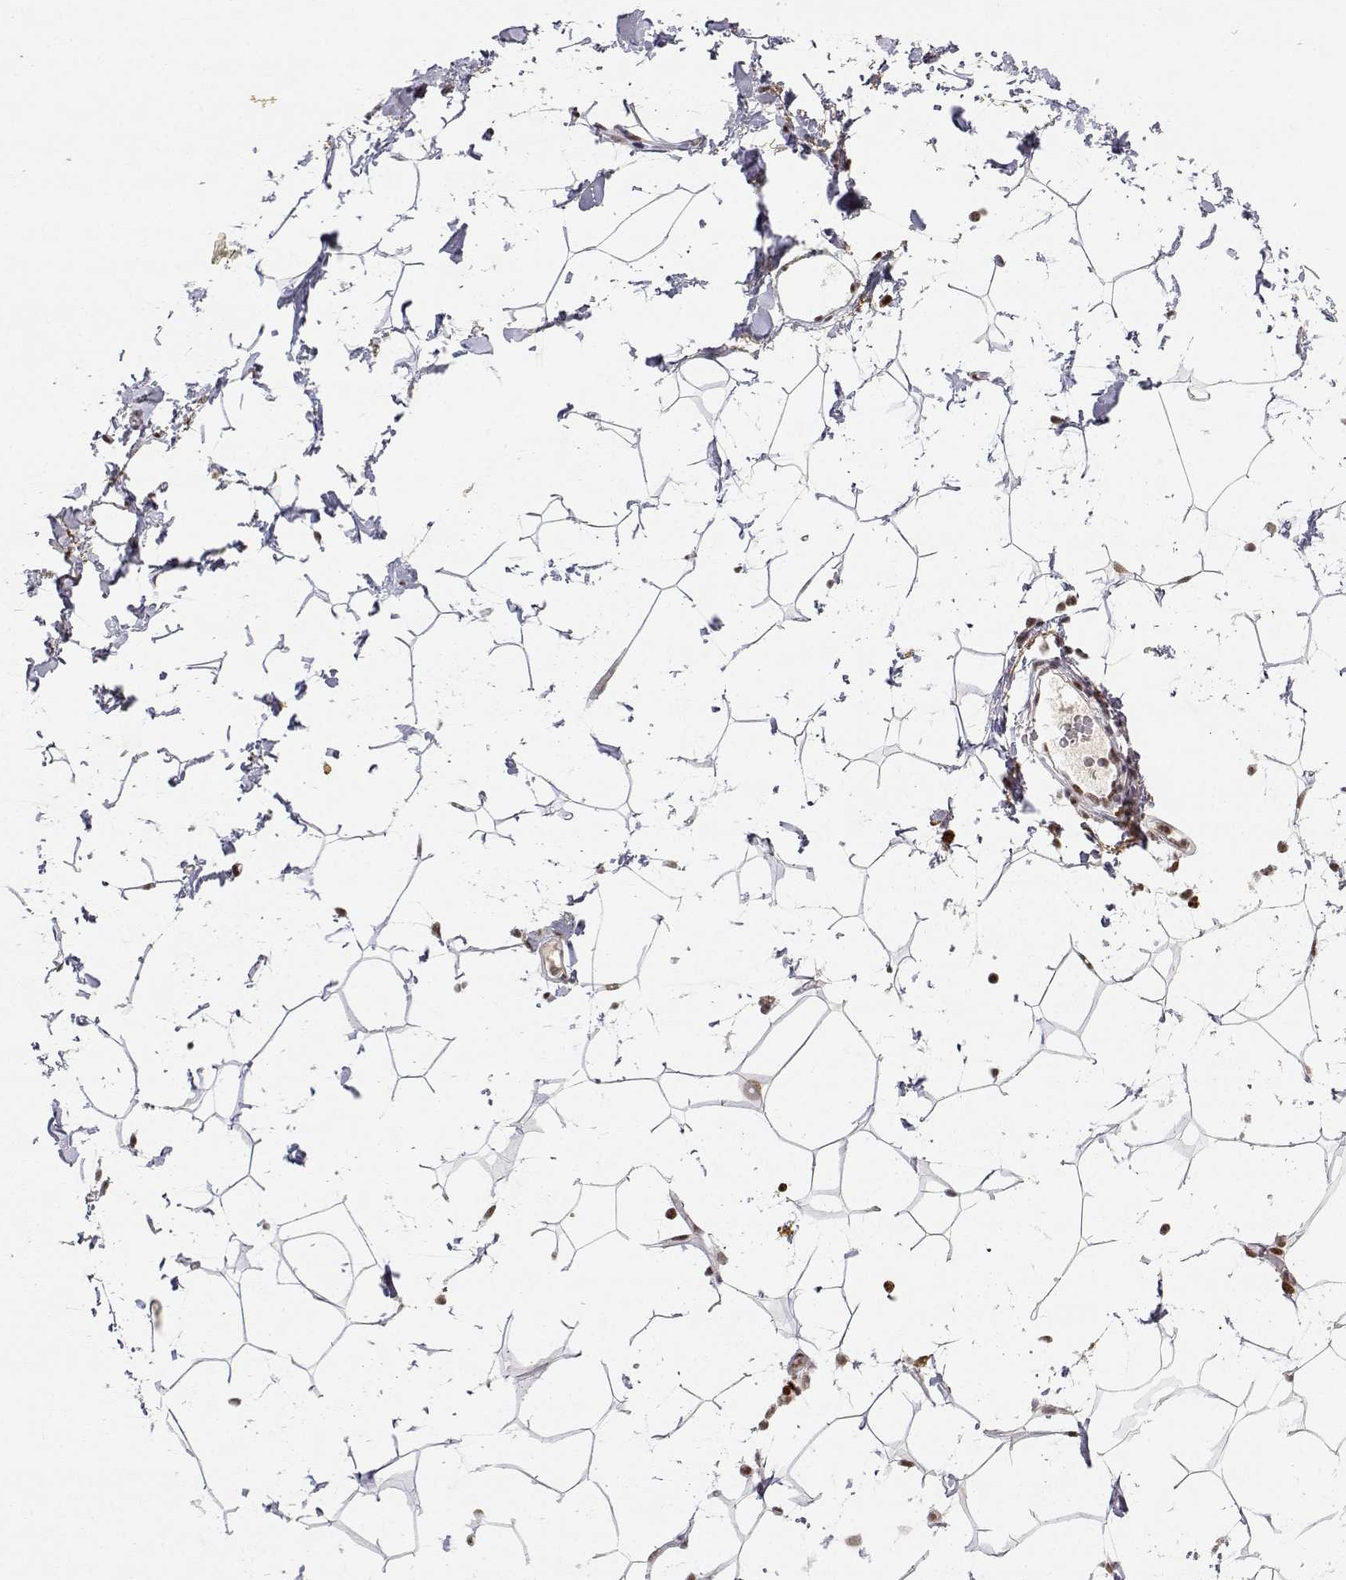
{"staining": {"intensity": "weak", "quantity": ">75%", "location": "nuclear"}, "tissue": "breast", "cell_type": "Adipocytes", "image_type": "normal", "snomed": [{"axis": "morphology", "description": "Normal tissue, NOS"}, {"axis": "topography", "description": "Breast"}], "caption": "The micrograph exhibits a brown stain indicating the presence of a protein in the nuclear of adipocytes in breast.", "gene": "RSF1", "patient": {"sex": "female", "age": 32}}